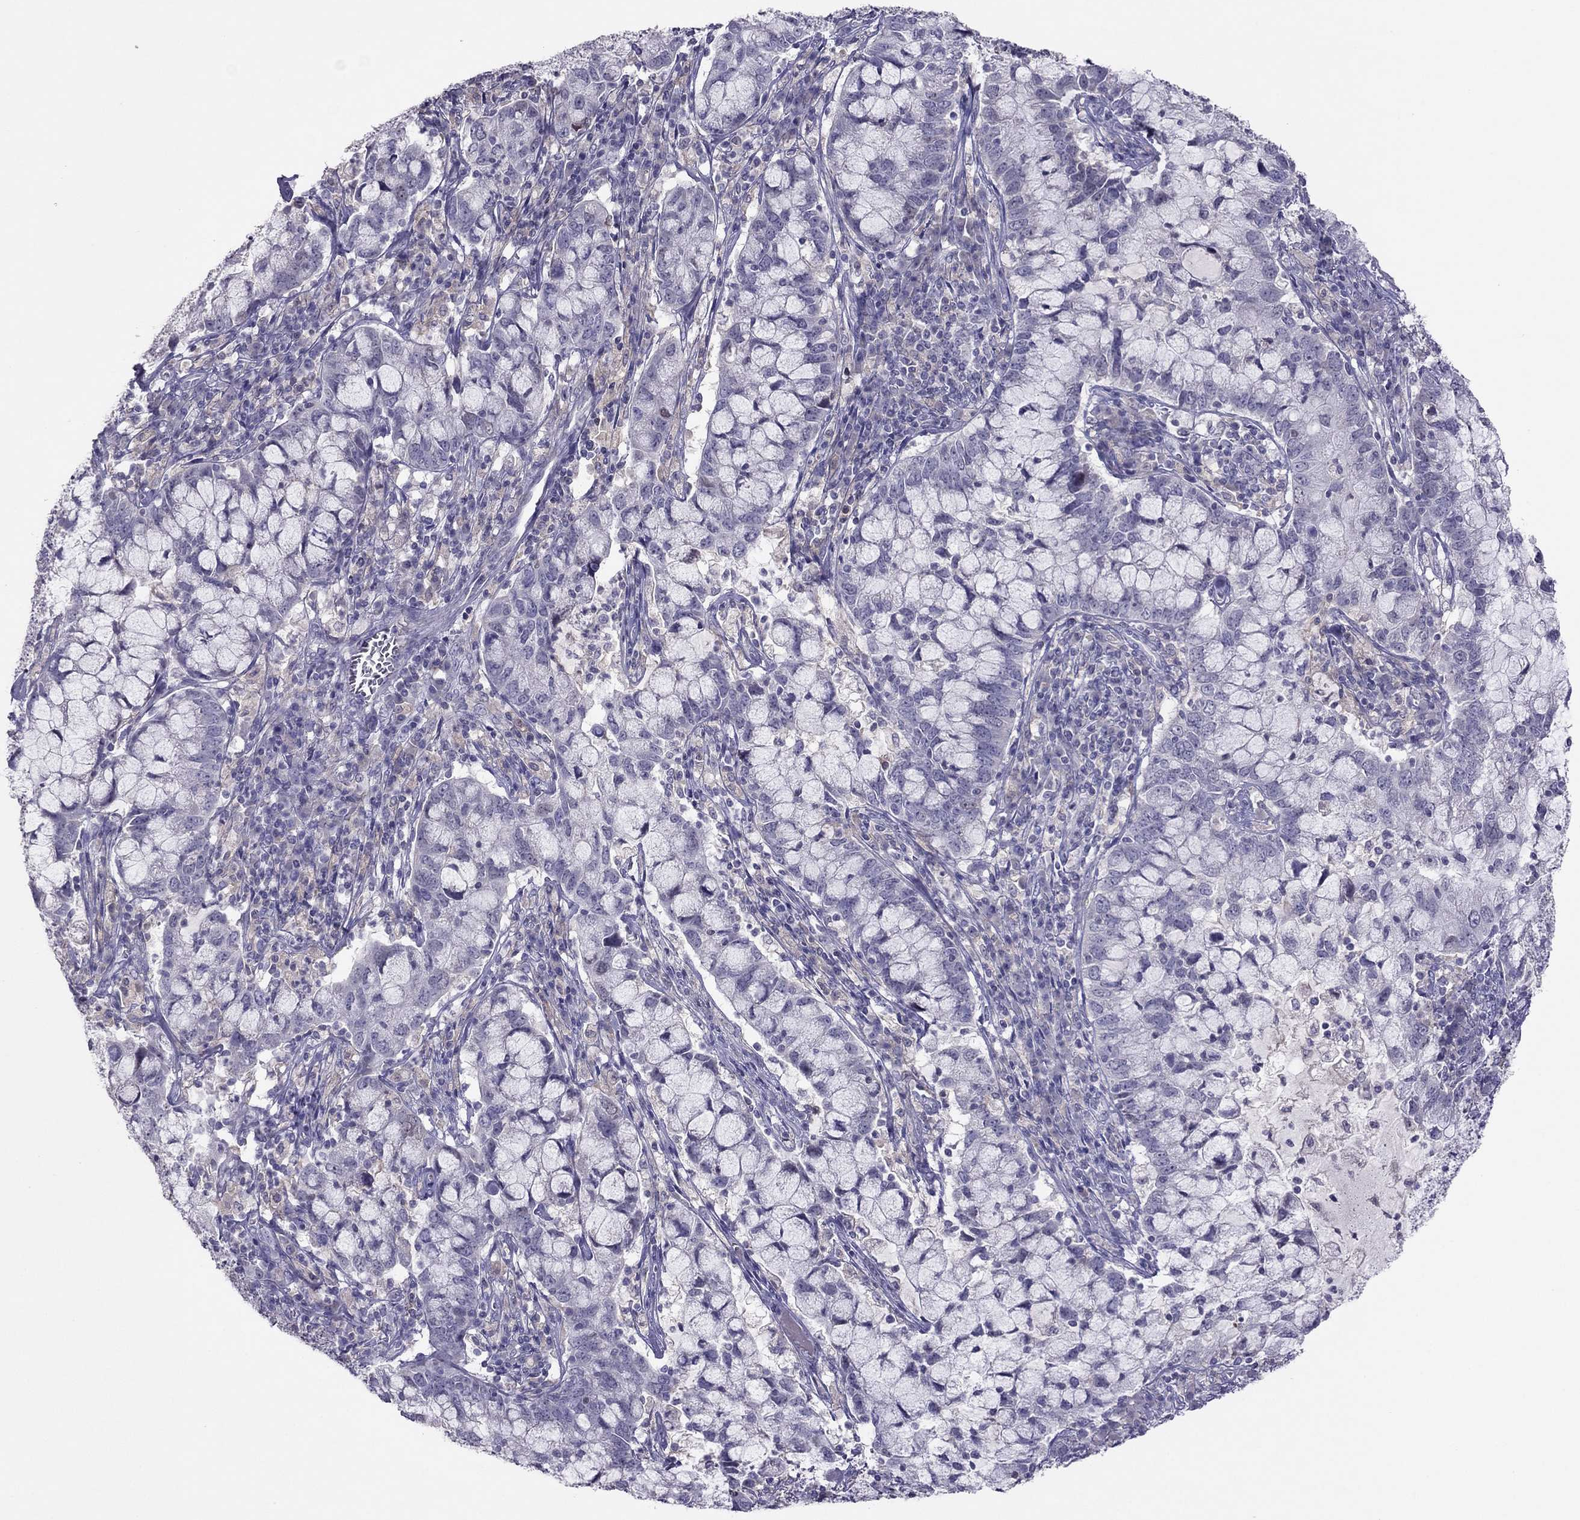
{"staining": {"intensity": "negative", "quantity": "none", "location": "none"}, "tissue": "cervical cancer", "cell_type": "Tumor cells", "image_type": "cancer", "snomed": [{"axis": "morphology", "description": "Adenocarcinoma, NOS"}, {"axis": "topography", "description": "Cervix"}], "caption": "The histopathology image demonstrates no significant staining in tumor cells of cervical cancer (adenocarcinoma).", "gene": "RGS8", "patient": {"sex": "female", "age": 40}}